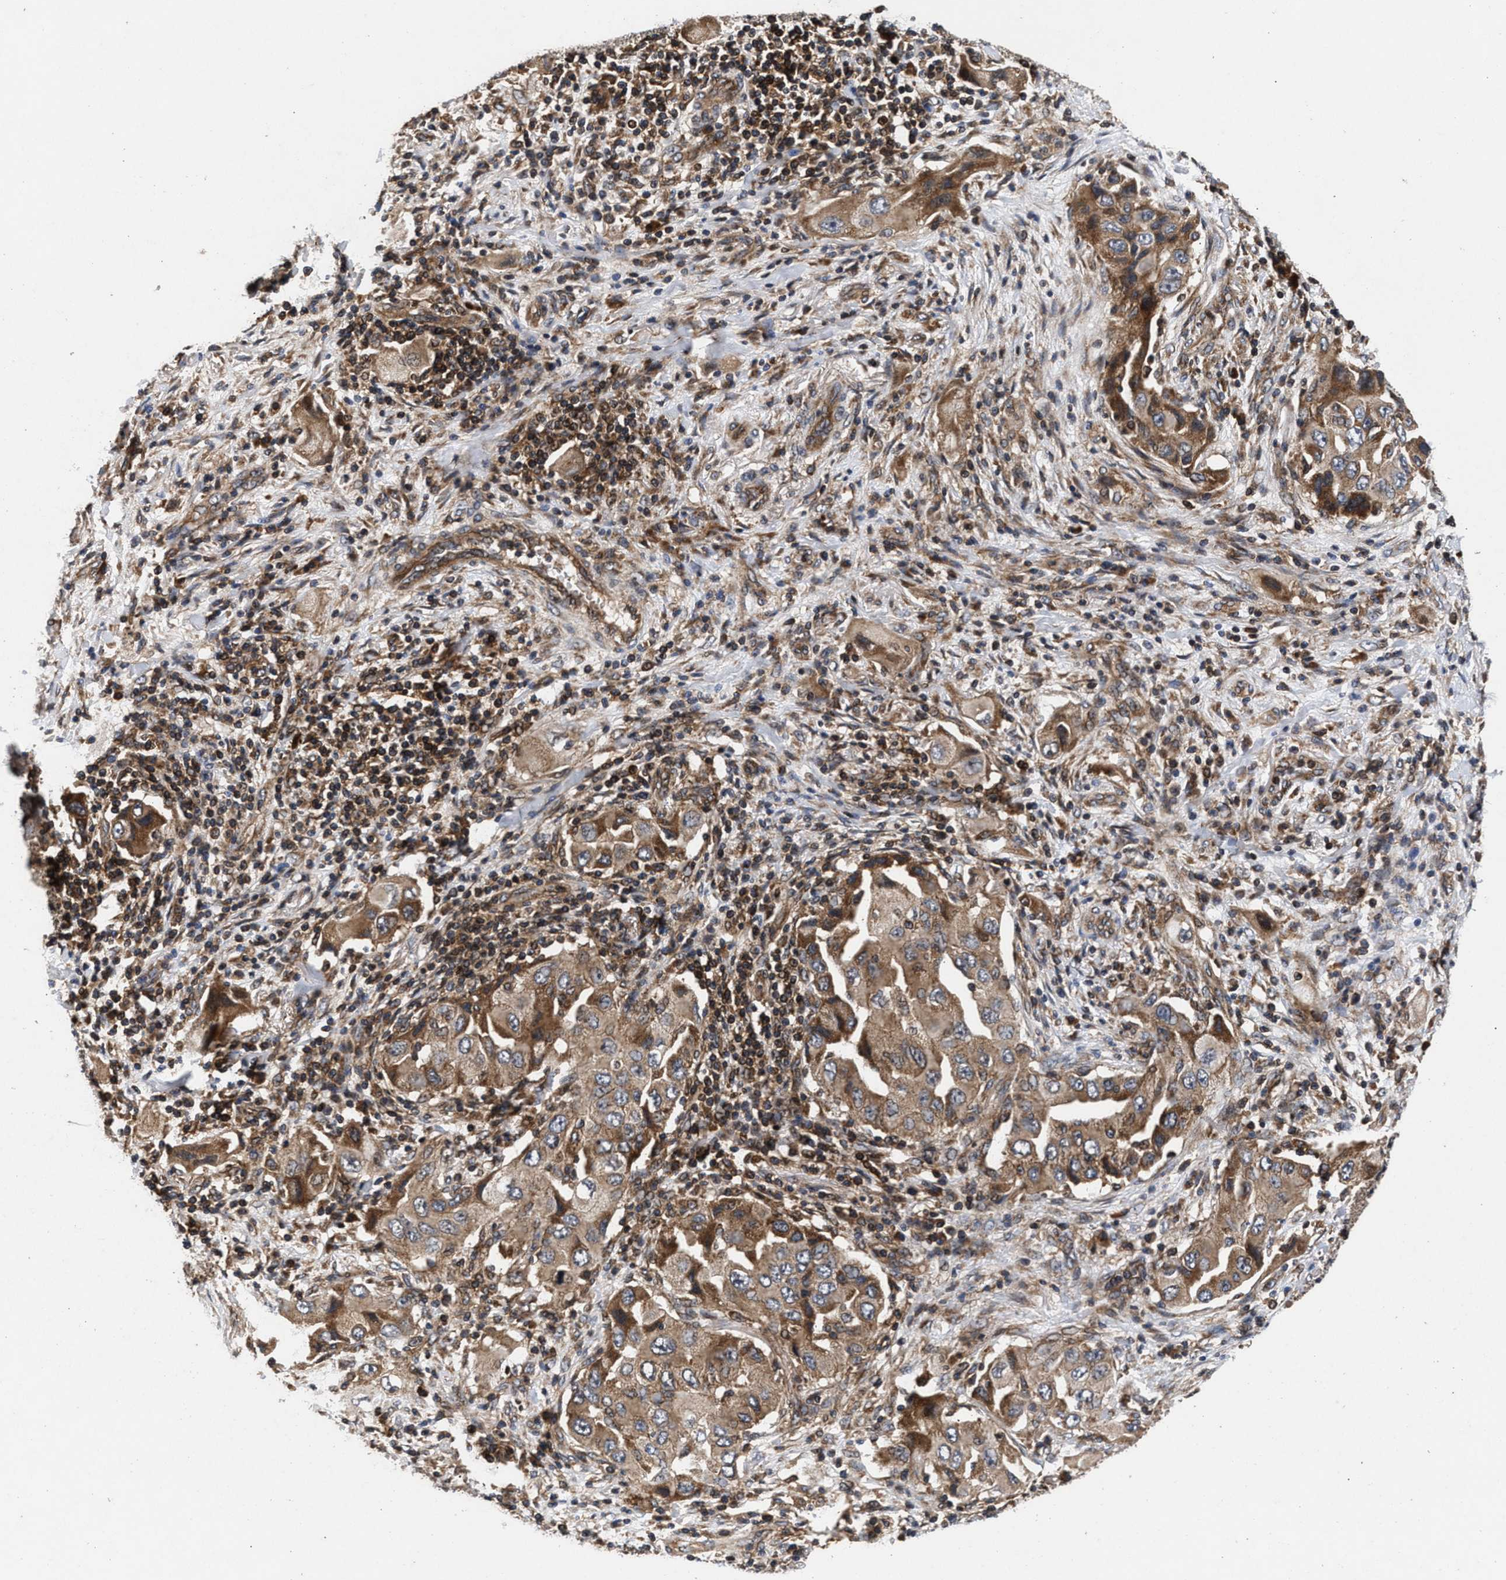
{"staining": {"intensity": "moderate", "quantity": ">75%", "location": "cytoplasmic/membranous"}, "tissue": "lung cancer", "cell_type": "Tumor cells", "image_type": "cancer", "snomed": [{"axis": "morphology", "description": "Adenocarcinoma, NOS"}, {"axis": "topography", "description": "Lung"}], "caption": "Human lung cancer (adenocarcinoma) stained with a brown dye displays moderate cytoplasmic/membranous positive staining in approximately >75% of tumor cells.", "gene": "NFKB2", "patient": {"sex": "female", "age": 65}}